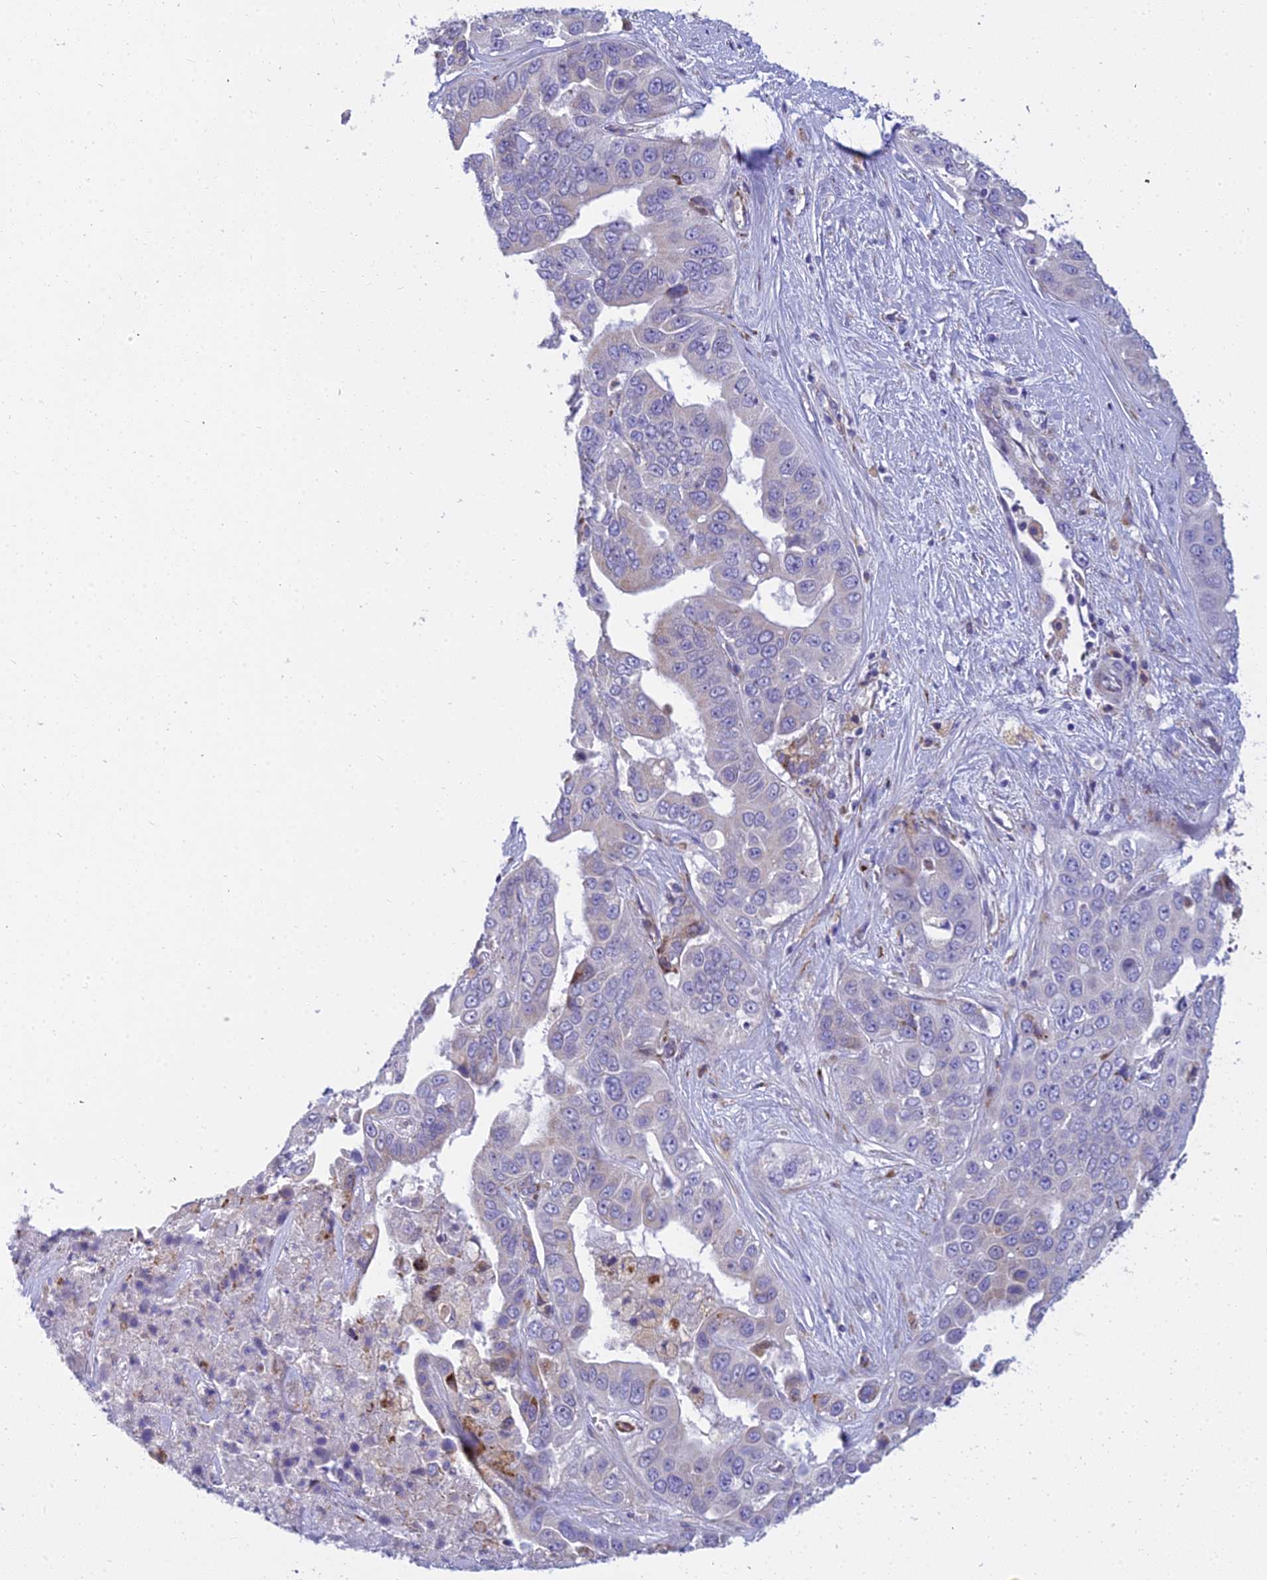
{"staining": {"intensity": "negative", "quantity": "none", "location": "none"}, "tissue": "liver cancer", "cell_type": "Tumor cells", "image_type": "cancer", "snomed": [{"axis": "morphology", "description": "Cholangiocarcinoma"}, {"axis": "topography", "description": "Liver"}], "caption": "Micrograph shows no significant protein positivity in tumor cells of cholangiocarcinoma (liver). (Brightfield microscopy of DAB (3,3'-diaminobenzidine) immunohistochemistry at high magnification).", "gene": "CLCN7", "patient": {"sex": "female", "age": 52}}